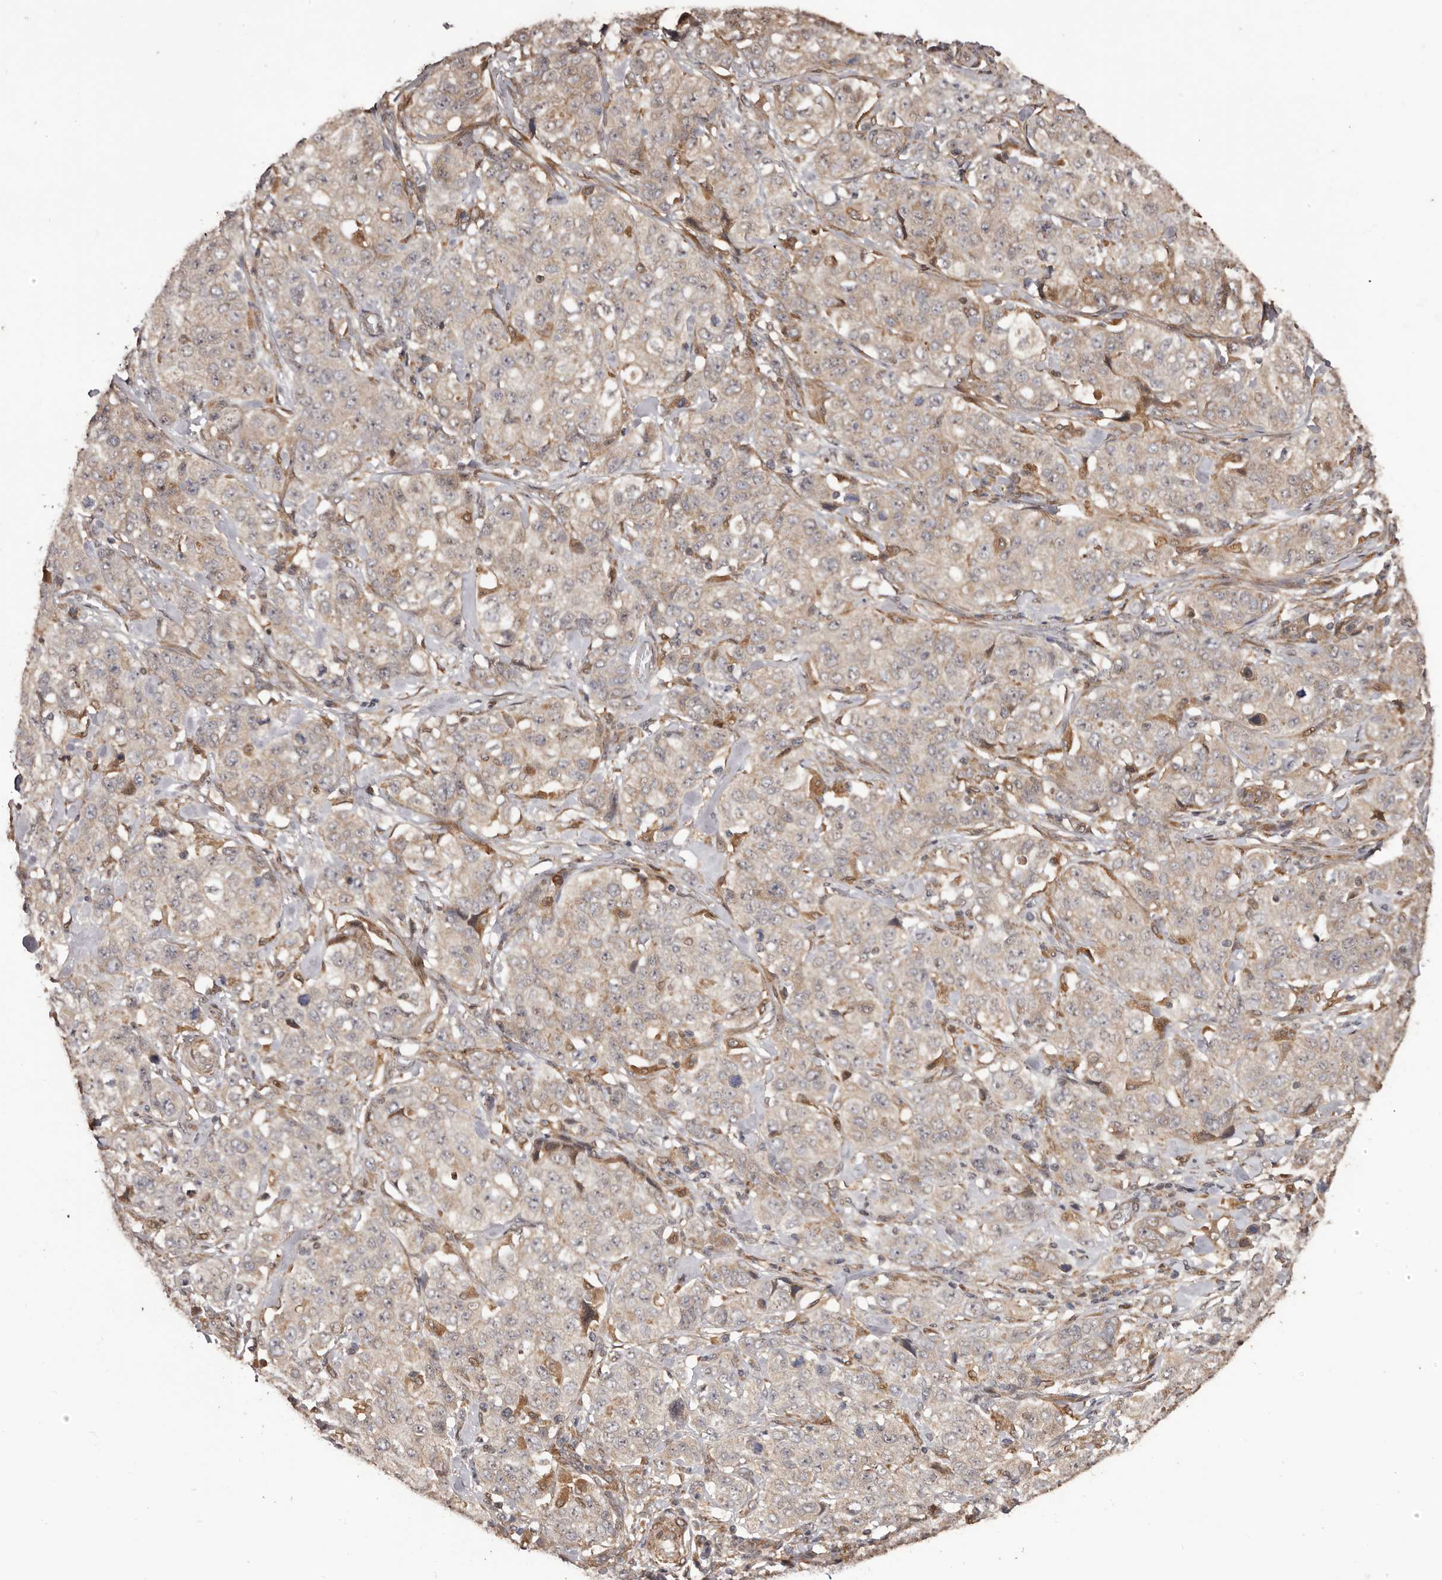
{"staining": {"intensity": "weak", "quantity": "<25%", "location": "cytoplasmic/membranous"}, "tissue": "stomach cancer", "cell_type": "Tumor cells", "image_type": "cancer", "snomed": [{"axis": "morphology", "description": "Adenocarcinoma, NOS"}, {"axis": "topography", "description": "Stomach"}], "caption": "Tumor cells are negative for brown protein staining in stomach adenocarcinoma. The staining was performed using DAB to visualize the protein expression in brown, while the nuclei were stained in blue with hematoxylin (Magnification: 20x).", "gene": "ZCCHC7", "patient": {"sex": "male", "age": 48}}